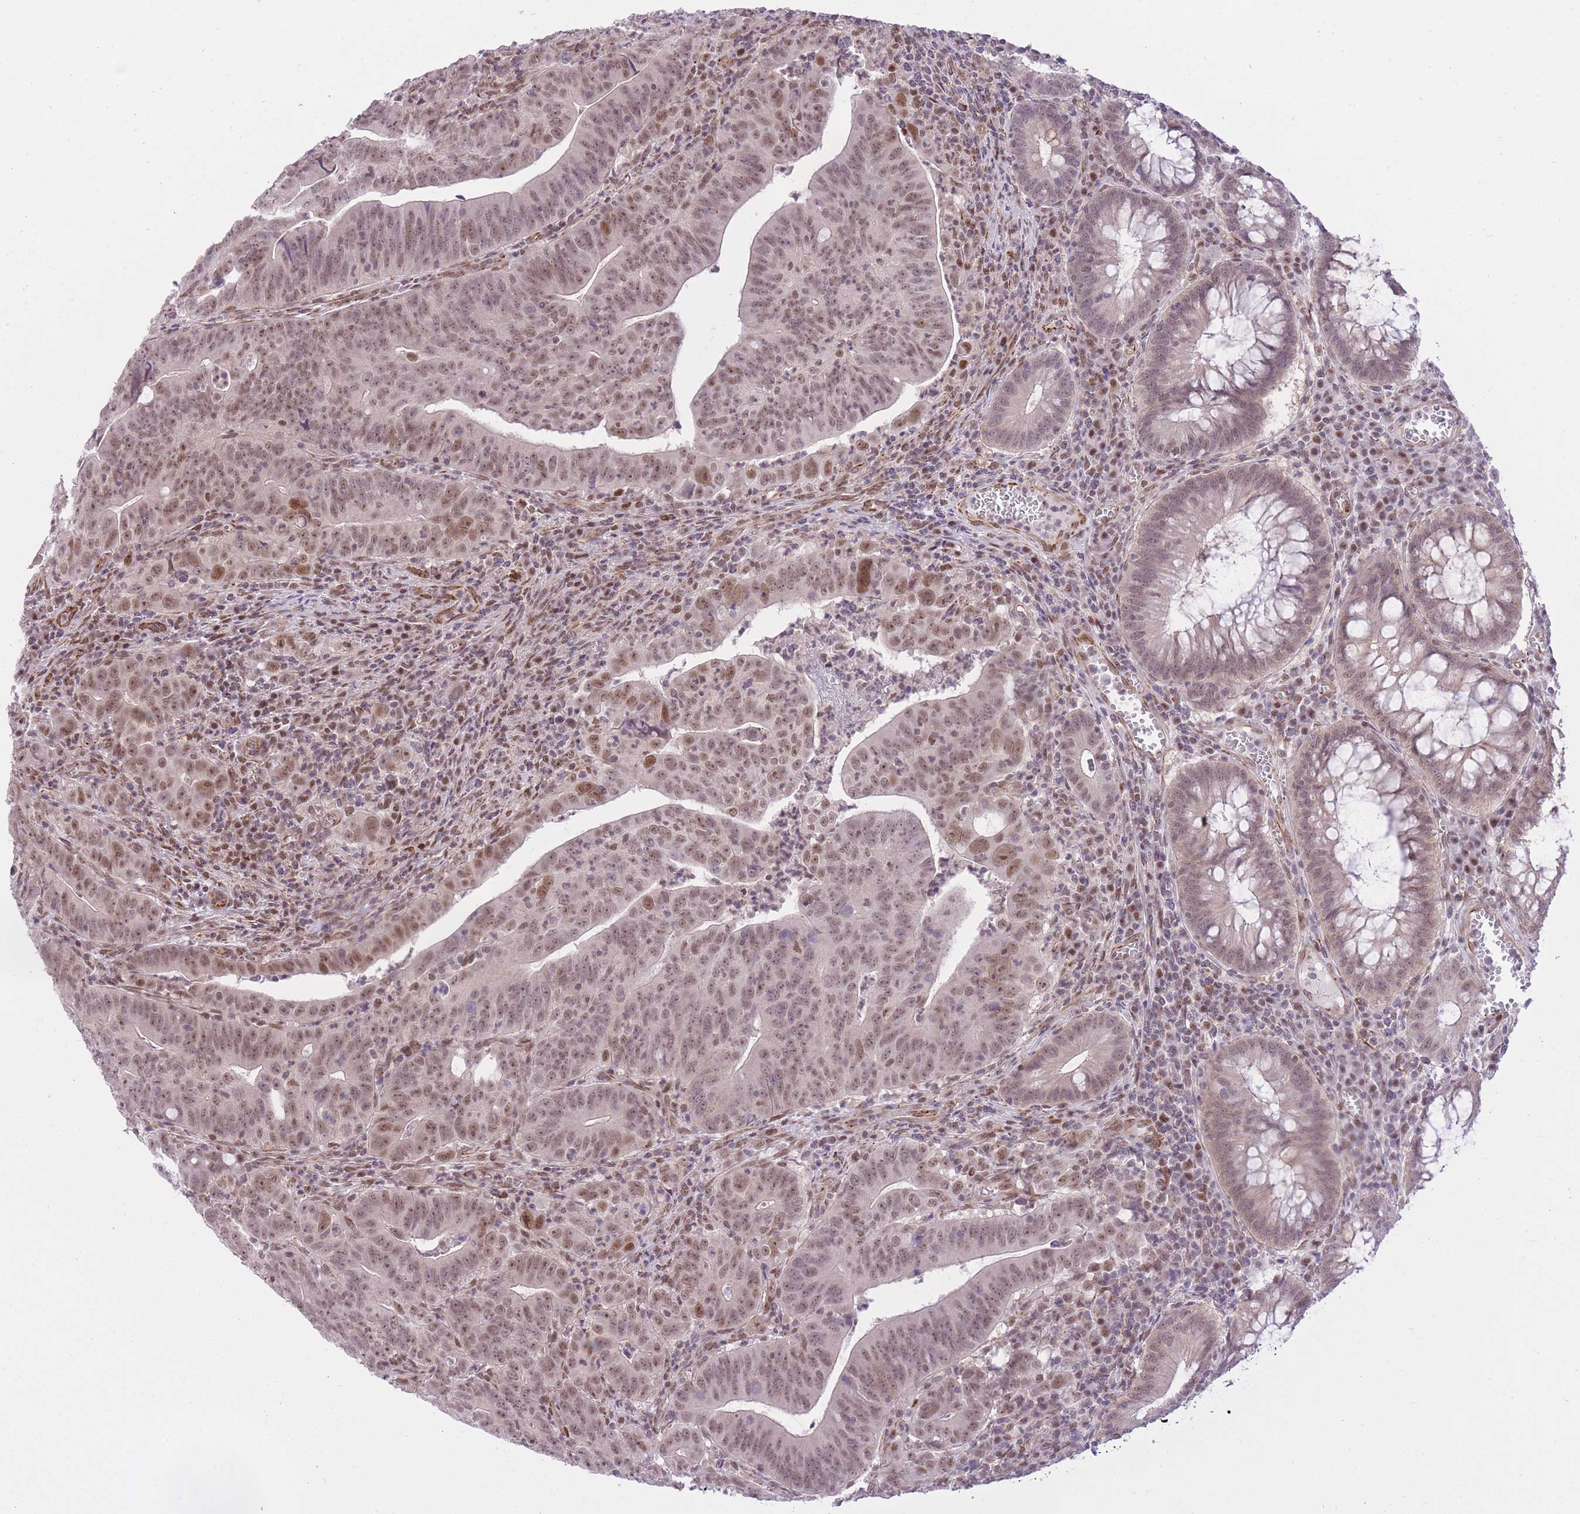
{"staining": {"intensity": "moderate", "quantity": ">75%", "location": "nuclear"}, "tissue": "colorectal cancer", "cell_type": "Tumor cells", "image_type": "cancer", "snomed": [{"axis": "morphology", "description": "Adenocarcinoma, NOS"}, {"axis": "topography", "description": "Rectum"}], "caption": "Protein expression analysis of adenocarcinoma (colorectal) shows moderate nuclear positivity in approximately >75% of tumor cells.", "gene": "ELL", "patient": {"sex": "male", "age": 69}}